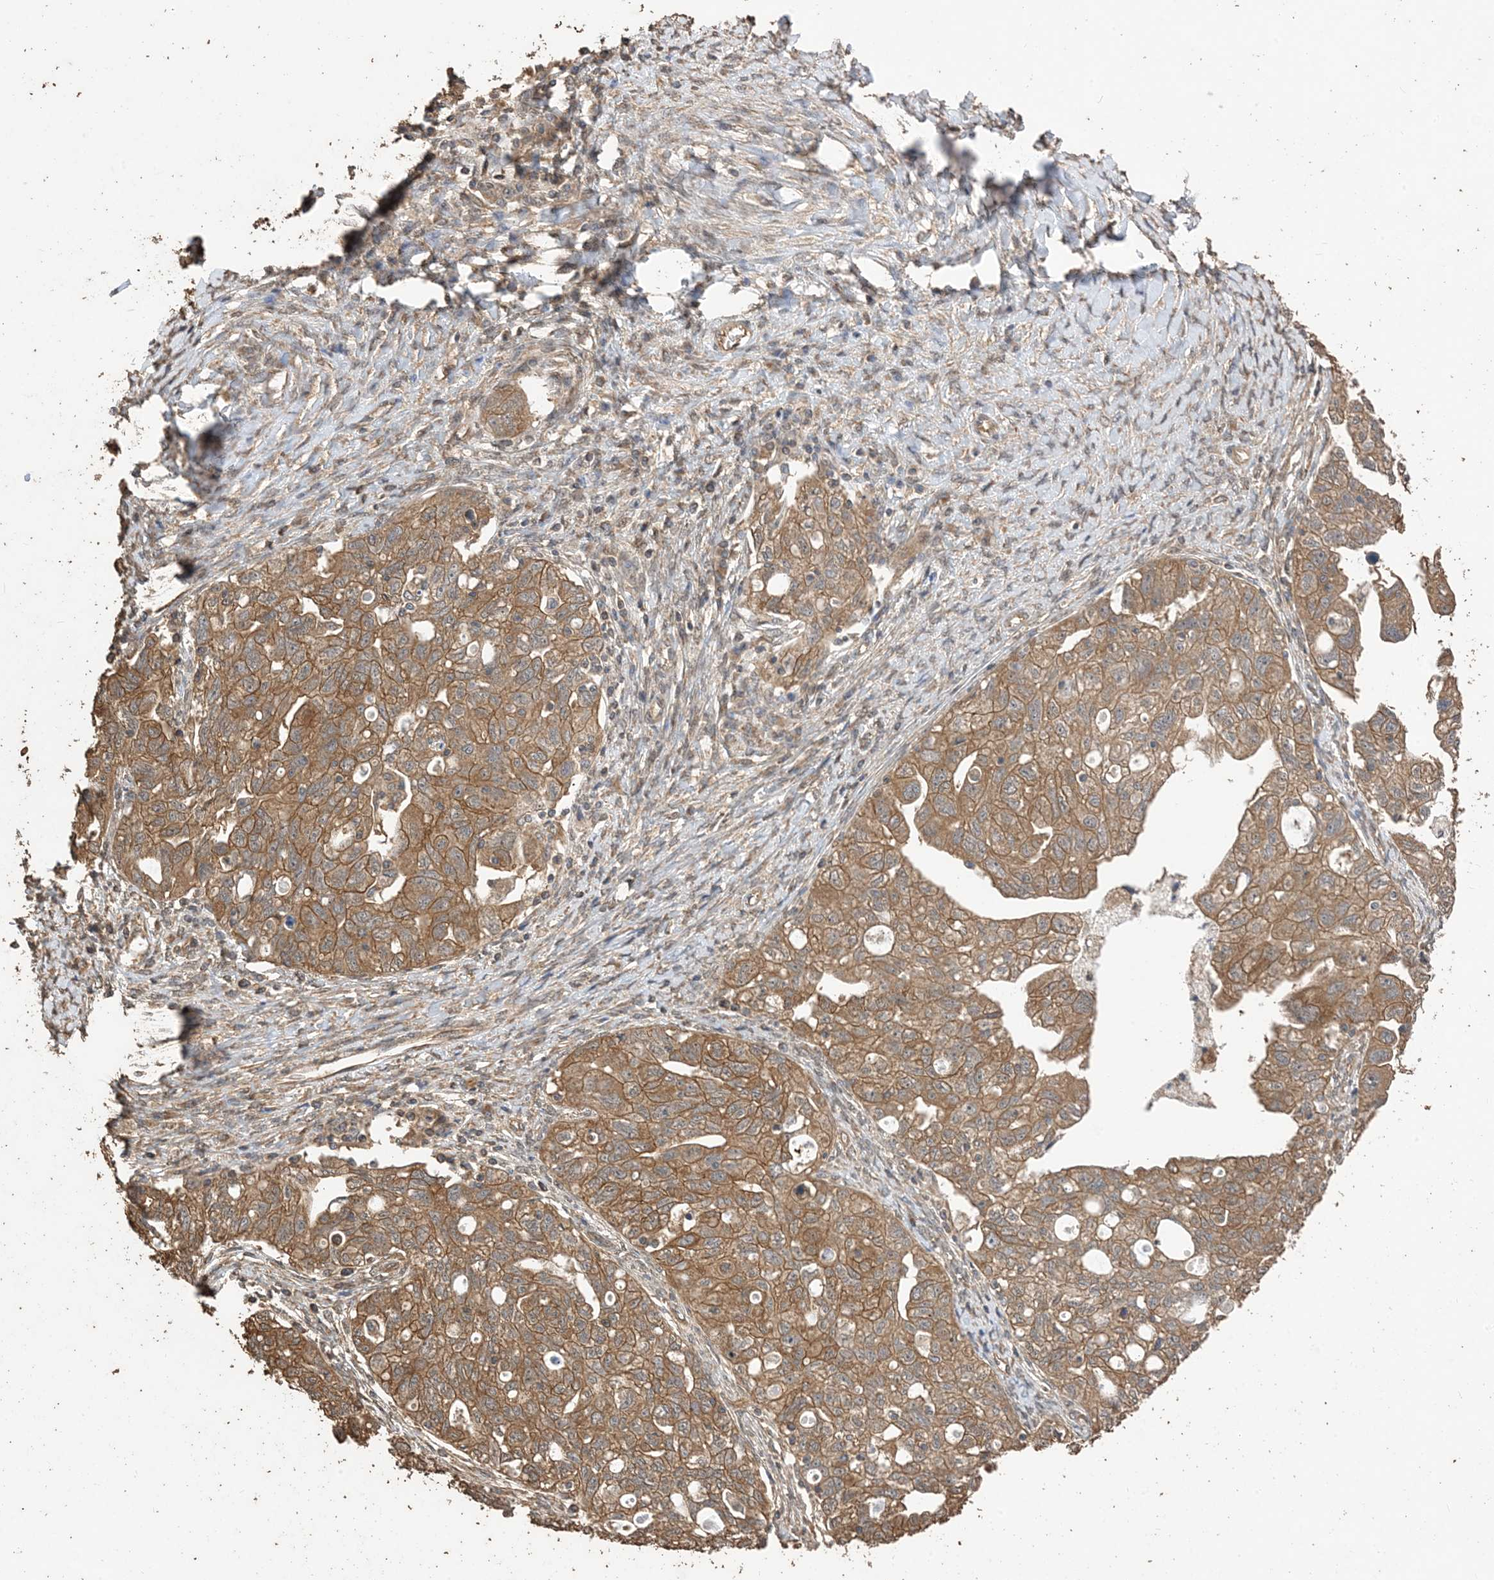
{"staining": {"intensity": "moderate", "quantity": ">75%", "location": "cytoplasmic/membranous"}, "tissue": "ovarian cancer", "cell_type": "Tumor cells", "image_type": "cancer", "snomed": [{"axis": "morphology", "description": "Carcinoma, NOS"}, {"axis": "morphology", "description": "Cystadenocarcinoma, serous, NOS"}, {"axis": "topography", "description": "Ovary"}], "caption": "Serous cystadenocarcinoma (ovarian) stained with IHC shows moderate cytoplasmic/membranous positivity in approximately >75% of tumor cells. (DAB IHC, brown staining for protein, blue staining for nuclei).", "gene": "ZKSCAN5", "patient": {"sex": "female", "age": 69}}